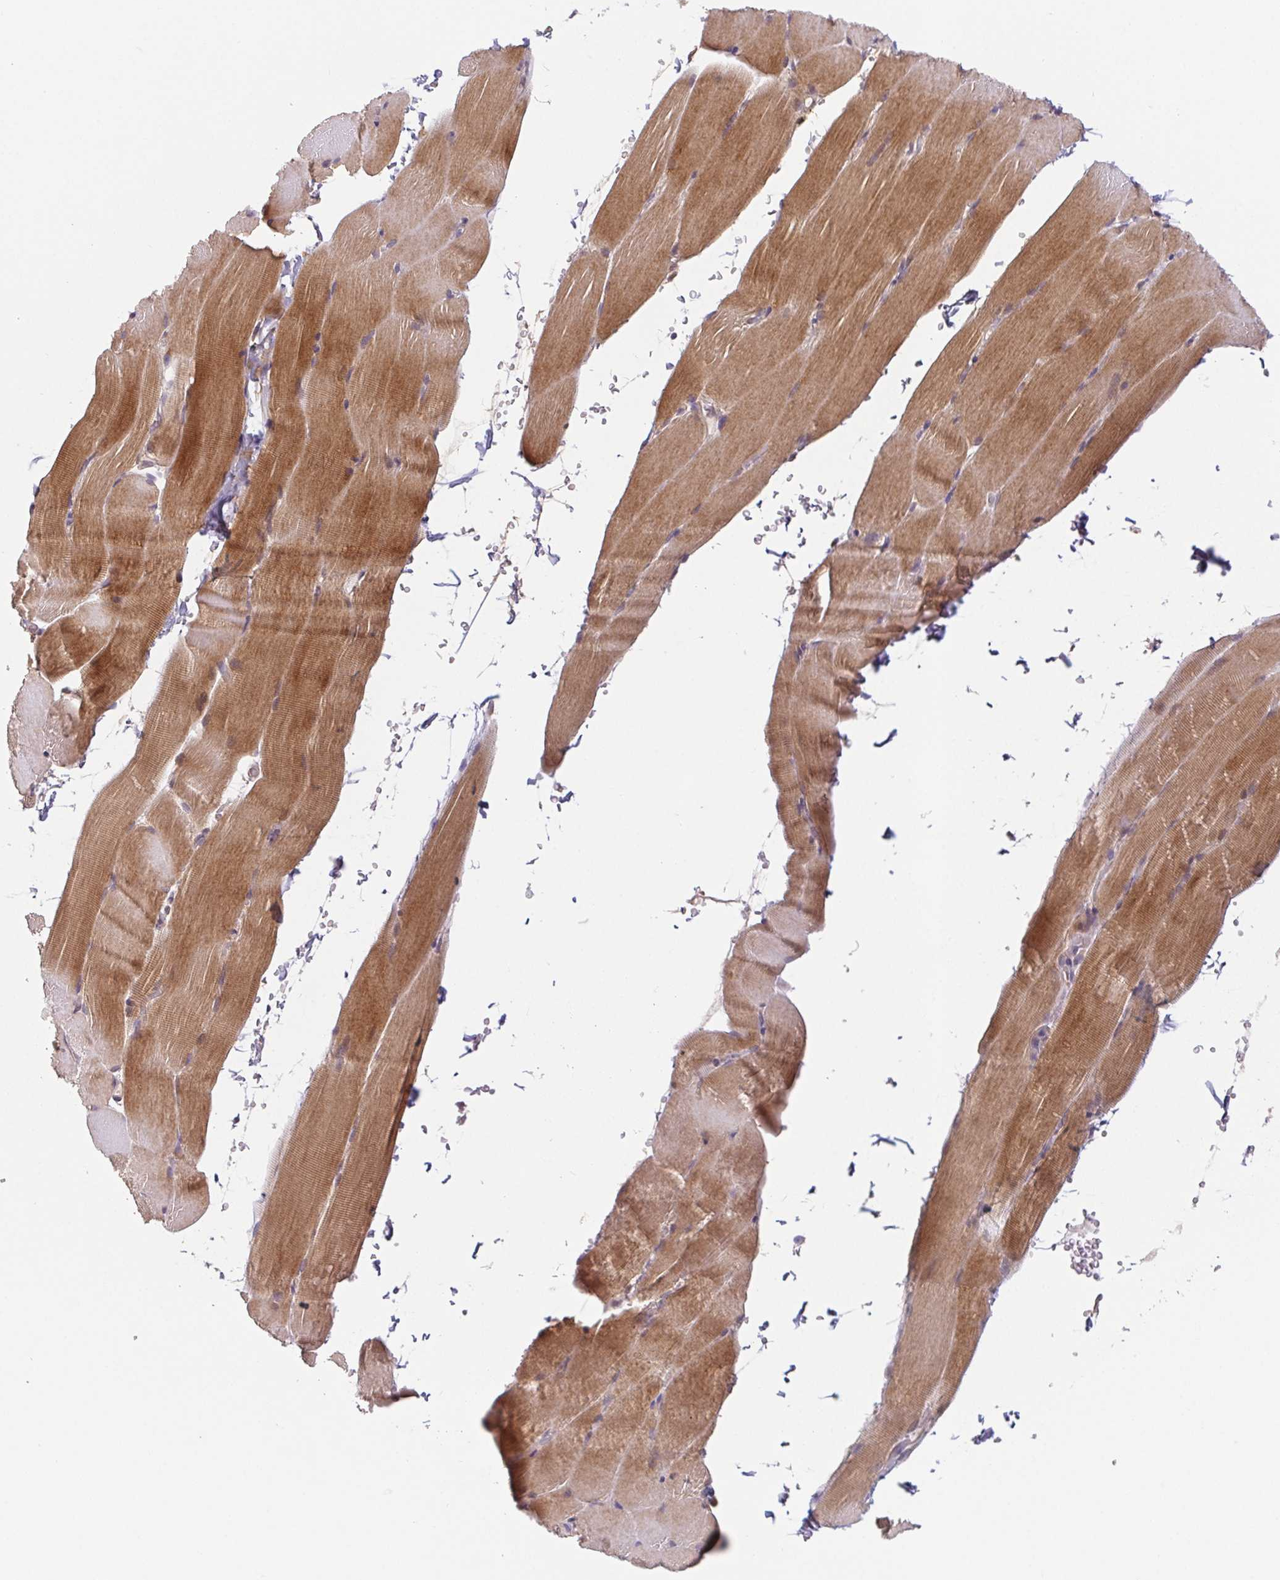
{"staining": {"intensity": "strong", "quantity": "25%-75%", "location": "cytoplasmic/membranous"}, "tissue": "skeletal muscle", "cell_type": "Myocytes", "image_type": "normal", "snomed": [{"axis": "morphology", "description": "Normal tissue, NOS"}, {"axis": "topography", "description": "Skeletal muscle"}], "caption": "IHC micrograph of normal human skeletal muscle stained for a protein (brown), which shows high levels of strong cytoplasmic/membranous staining in about 25%-75% of myocytes.", "gene": "MTHFD1L", "patient": {"sex": "female", "age": 37}}